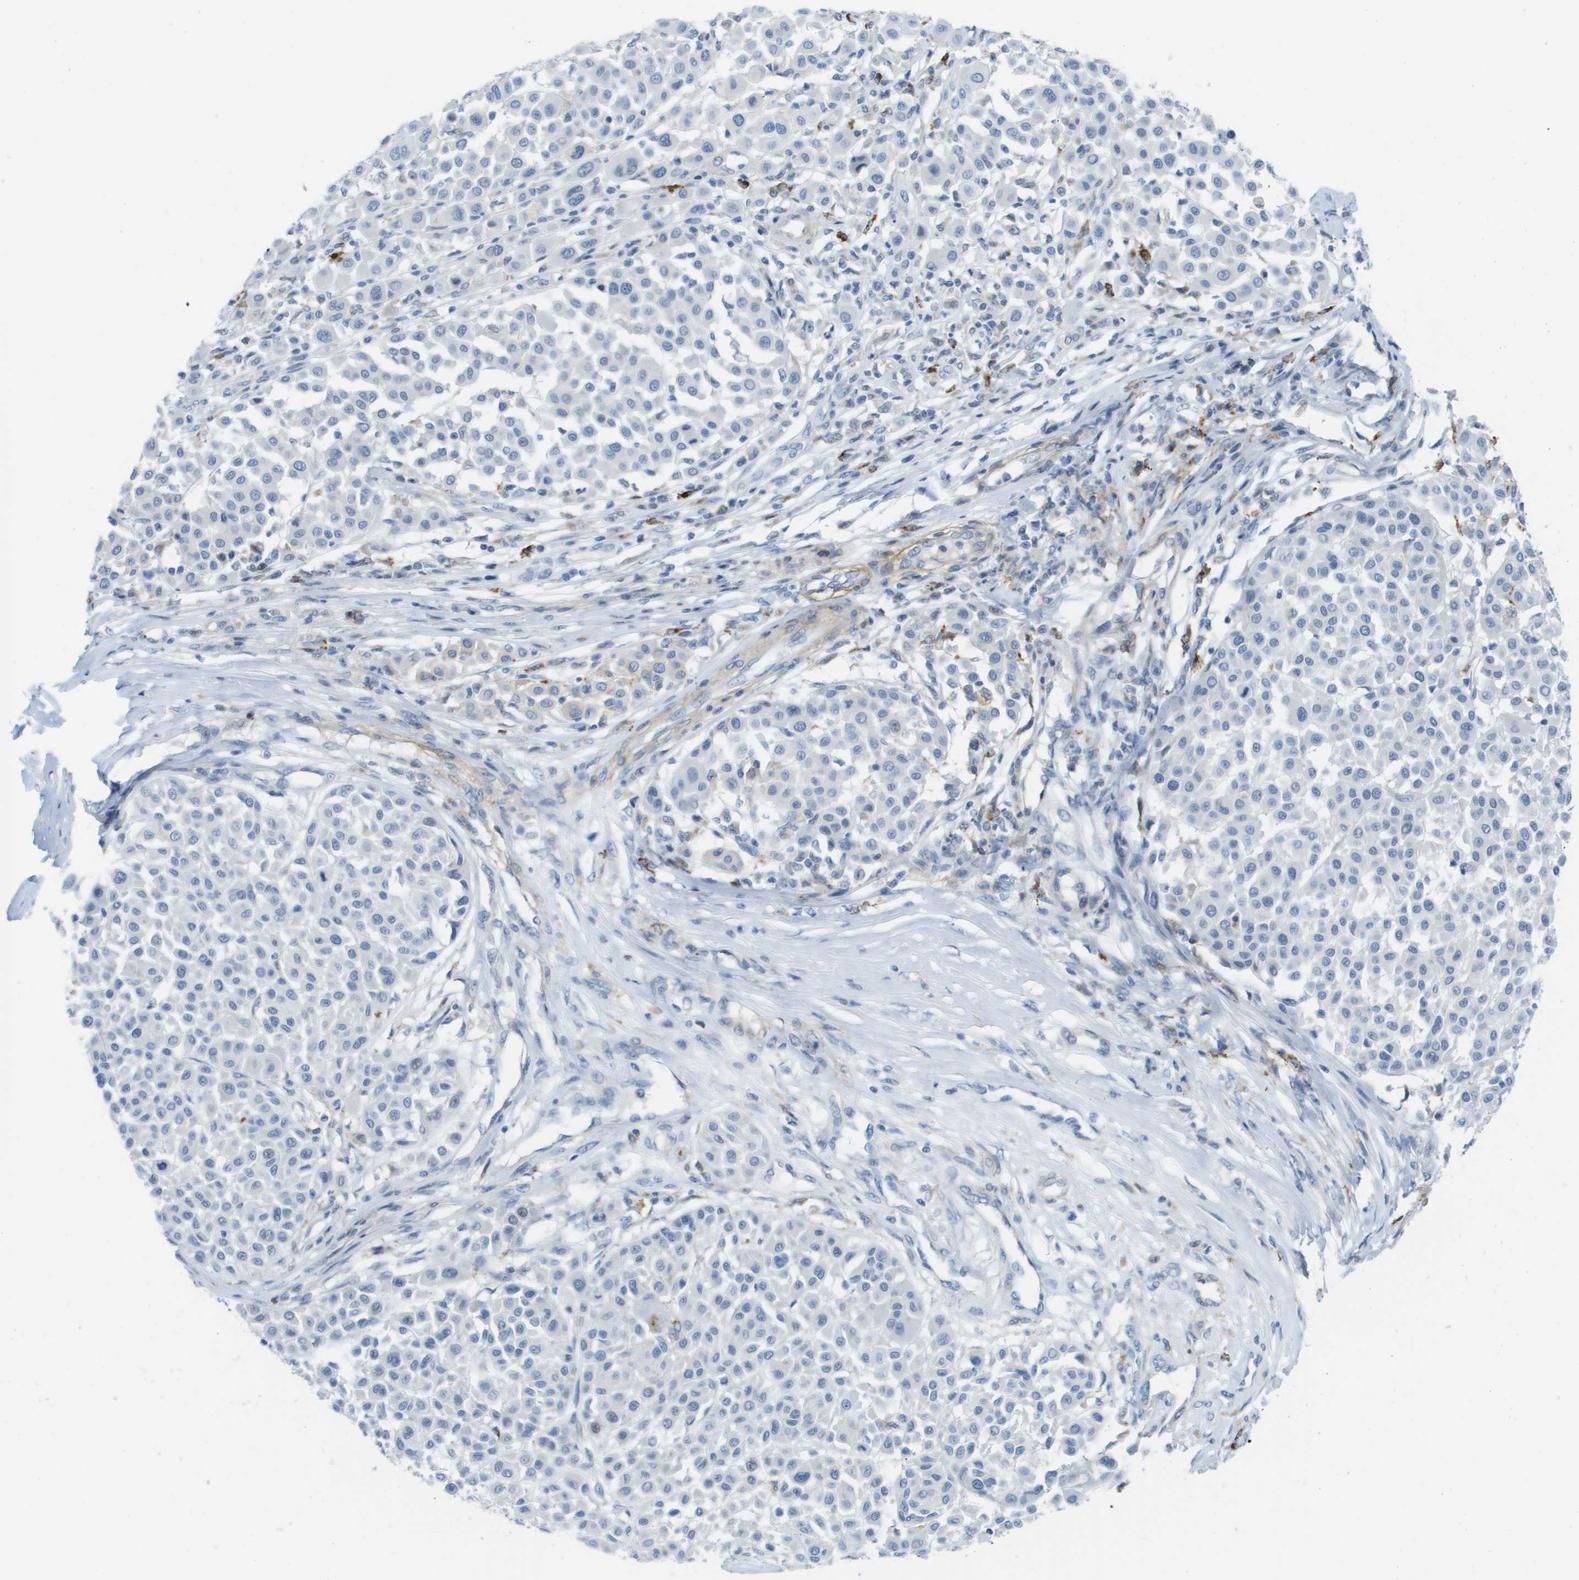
{"staining": {"intensity": "negative", "quantity": "none", "location": "none"}, "tissue": "melanoma", "cell_type": "Tumor cells", "image_type": "cancer", "snomed": [{"axis": "morphology", "description": "Malignant melanoma, Metastatic site"}, {"axis": "topography", "description": "Soft tissue"}], "caption": "IHC of malignant melanoma (metastatic site) demonstrates no expression in tumor cells.", "gene": "ZBTB43", "patient": {"sex": "male", "age": 41}}